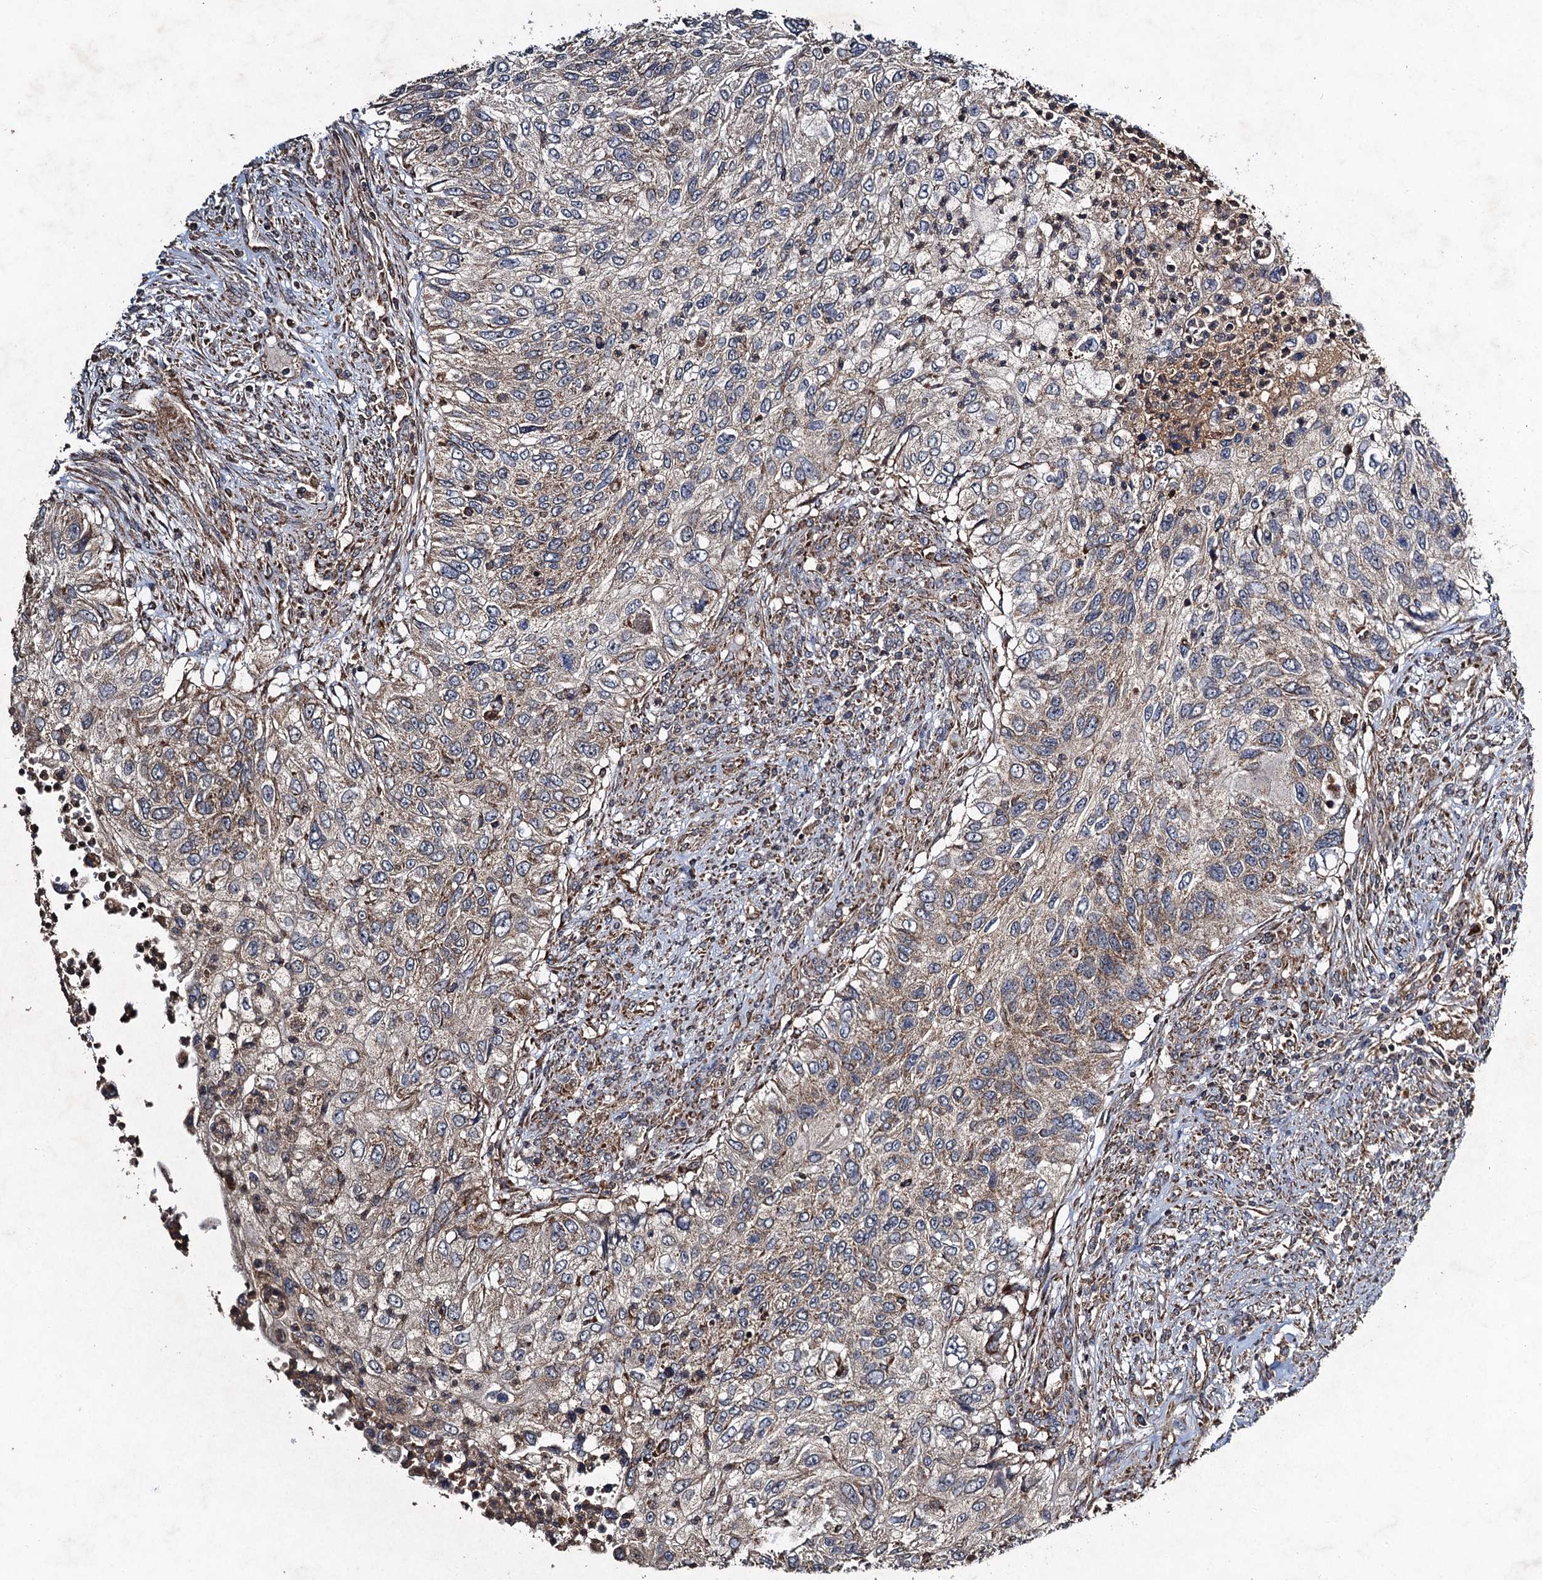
{"staining": {"intensity": "weak", "quantity": ">75%", "location": "cytoplasmic/membranous"}, "tissue": "urothelial cancer", "cell_type": "Tumor cells", "image_type": "cancer", "snomed": [{"axis": "morphology", "description": "Urothelial carcinoma, High grade"}, {"axis": "topography", "description": "Urinary bladder"}], "caption": "IHC of urothelial carcinoma (high-grade) exhibits low levels of weak cytoplasmic/membranous positivity in approximately >75% of tumor cells.", "gene": "NDUFA13", "patient": {"sex": "female", "age": 60}}